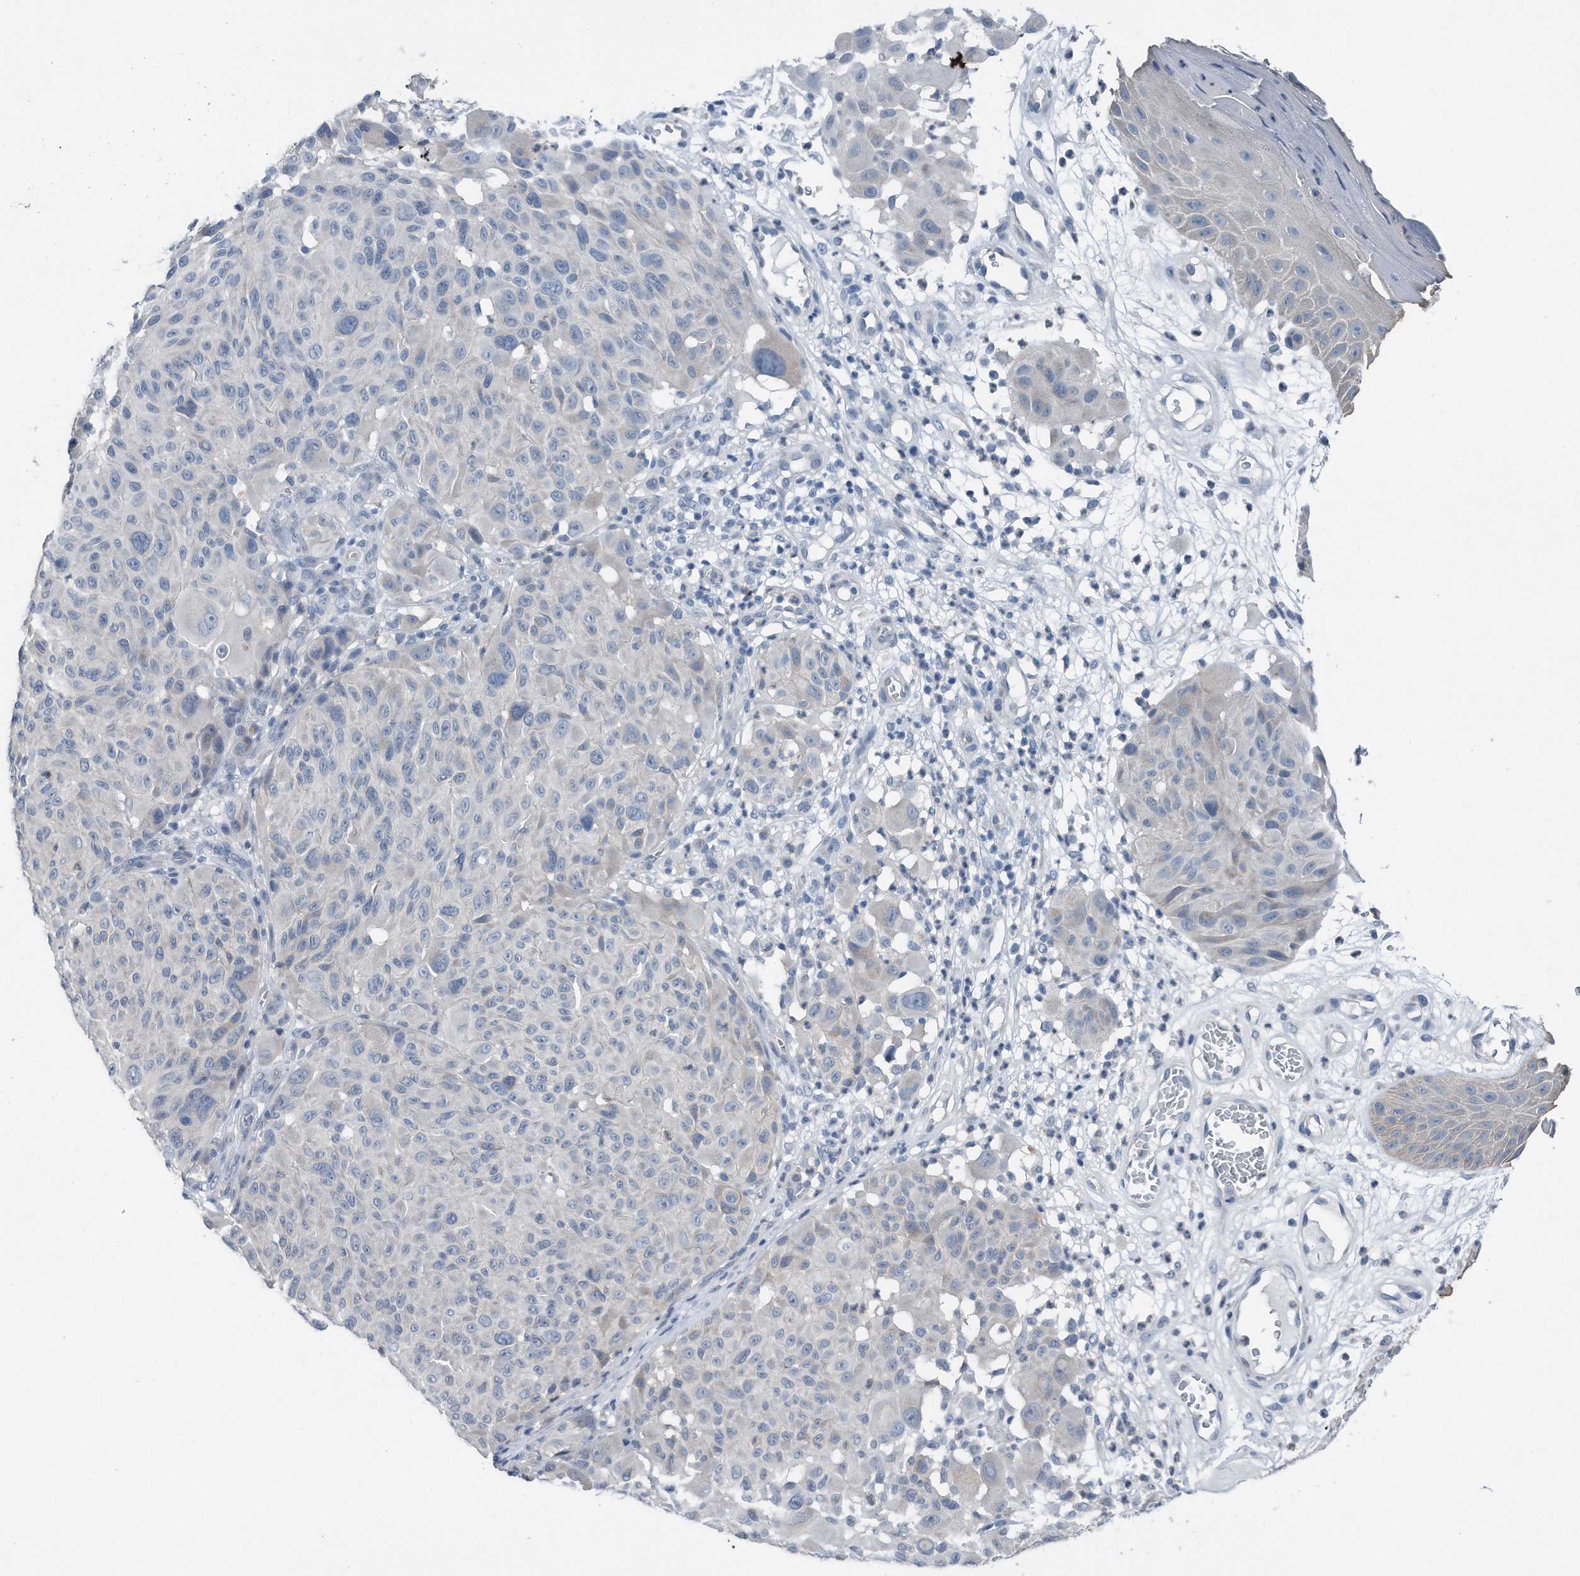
{"staining": {"intensity": "negative", "quantity": "none", "location": "none"}, "tissue": "melanoma", "cell_type": "Tumor cells", "image_type": "cancer", "snomed": [{"axis": "morphology", "description": "Malignant melanoma, NOS"}, {"axis": "topography", "description": "Skin"}], "caption": "Melanoma stained for a protein using immunohistochemistry (IHC) exhibits no staining tumor cells.", "gene": "YRDC", "patient": {"sex": "male", "age": 83}}